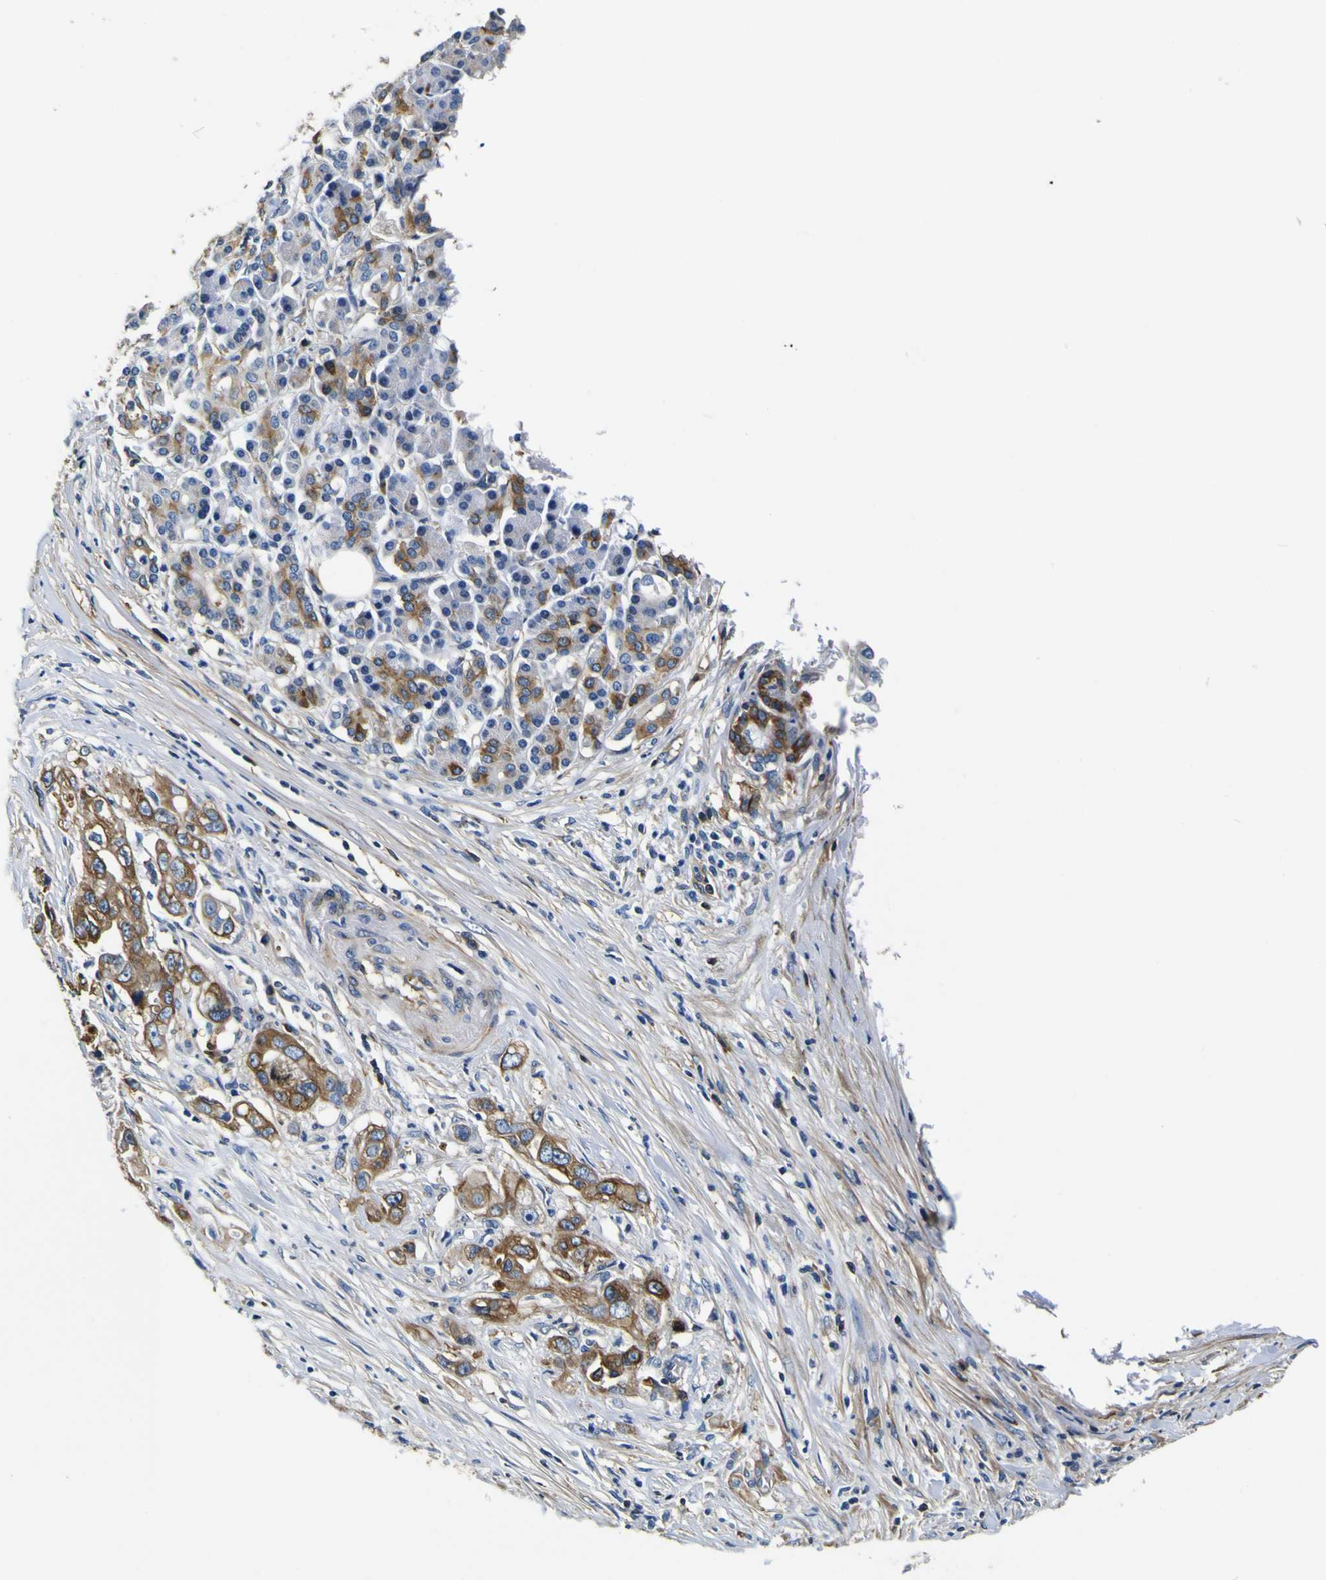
{"staining": {"intensity": "moderate", "quantity": "<25%", "location": "cytoplasmic/membranous"}, "tissue": "pancreatic cancer", "cell_type": "Tumor cells", "image_type": "cancer", "snomed": [{"axis": "morphology", "description": "Normal tissue, NOS"}, {"axis": "topography", "description": "Pancreas"}], "caption": "A brown stain labels moderate cytoplasmic/membranous positivity of a protein in pancreatic cancer tumor cells.", "gene": "TUBA1B", "patient": {"sex": "male", "age": 42}}